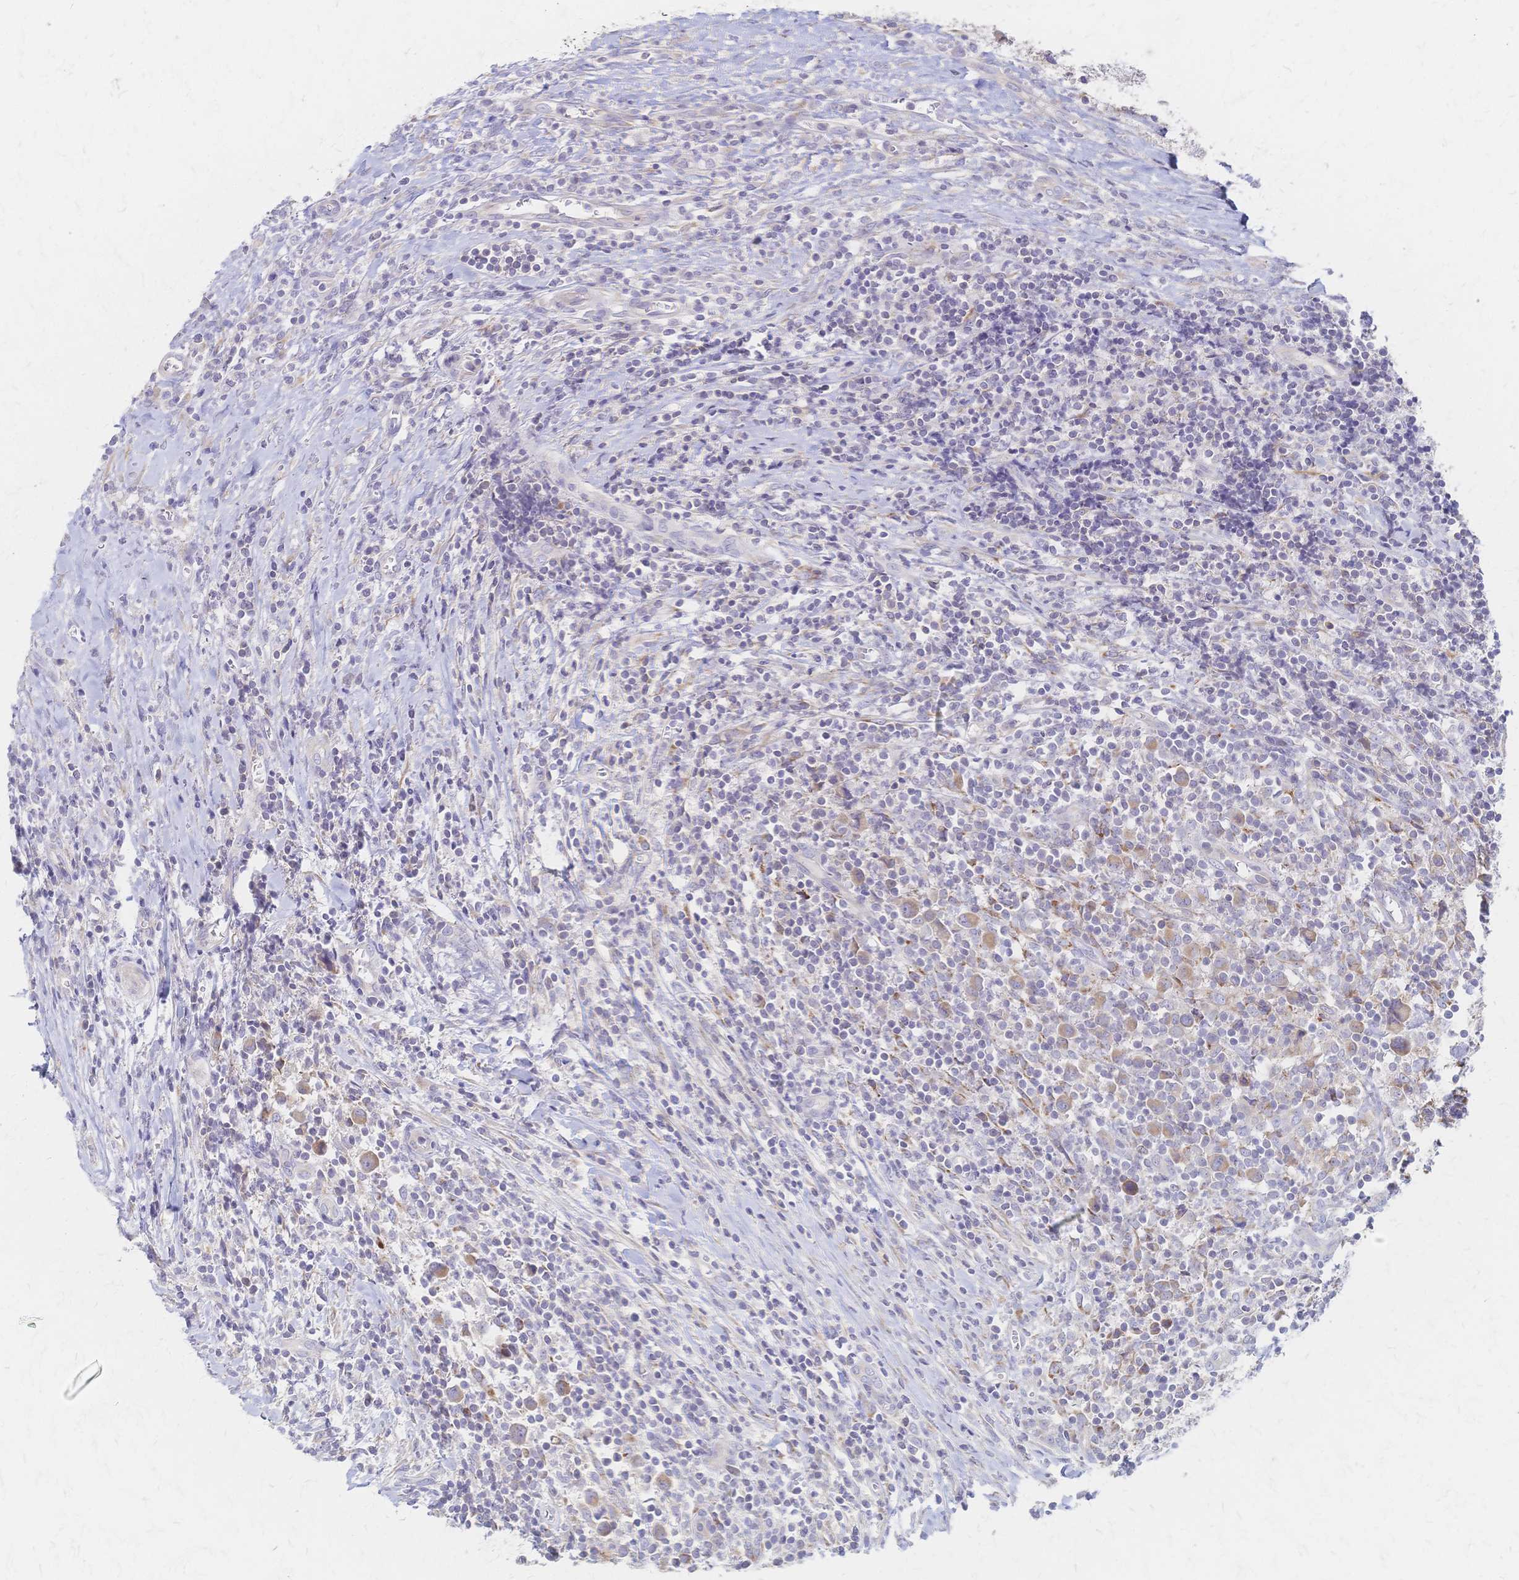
{"staining": {"intensity": "weak", "quantity": ">75%", "location": "cytoplasmic/membranous"}, "tissue": "lymphoma", "cell_type": "Tumor cells", "image_type": "cancer", "snomed": [{"axis": "morphology", "description": "Hodgkin's disease, NOS"}, {"axis": "topography", "description": "Thymus, NOS"}], "caption": "About >75% of tumor cells in Hodgkin's disease reveal weak cytoplasmic/membranous protein staining as visualized by brown immunohistochemical staining.", "gene": "CYB5A", "patient": {"sex": "female", "age": 17}}